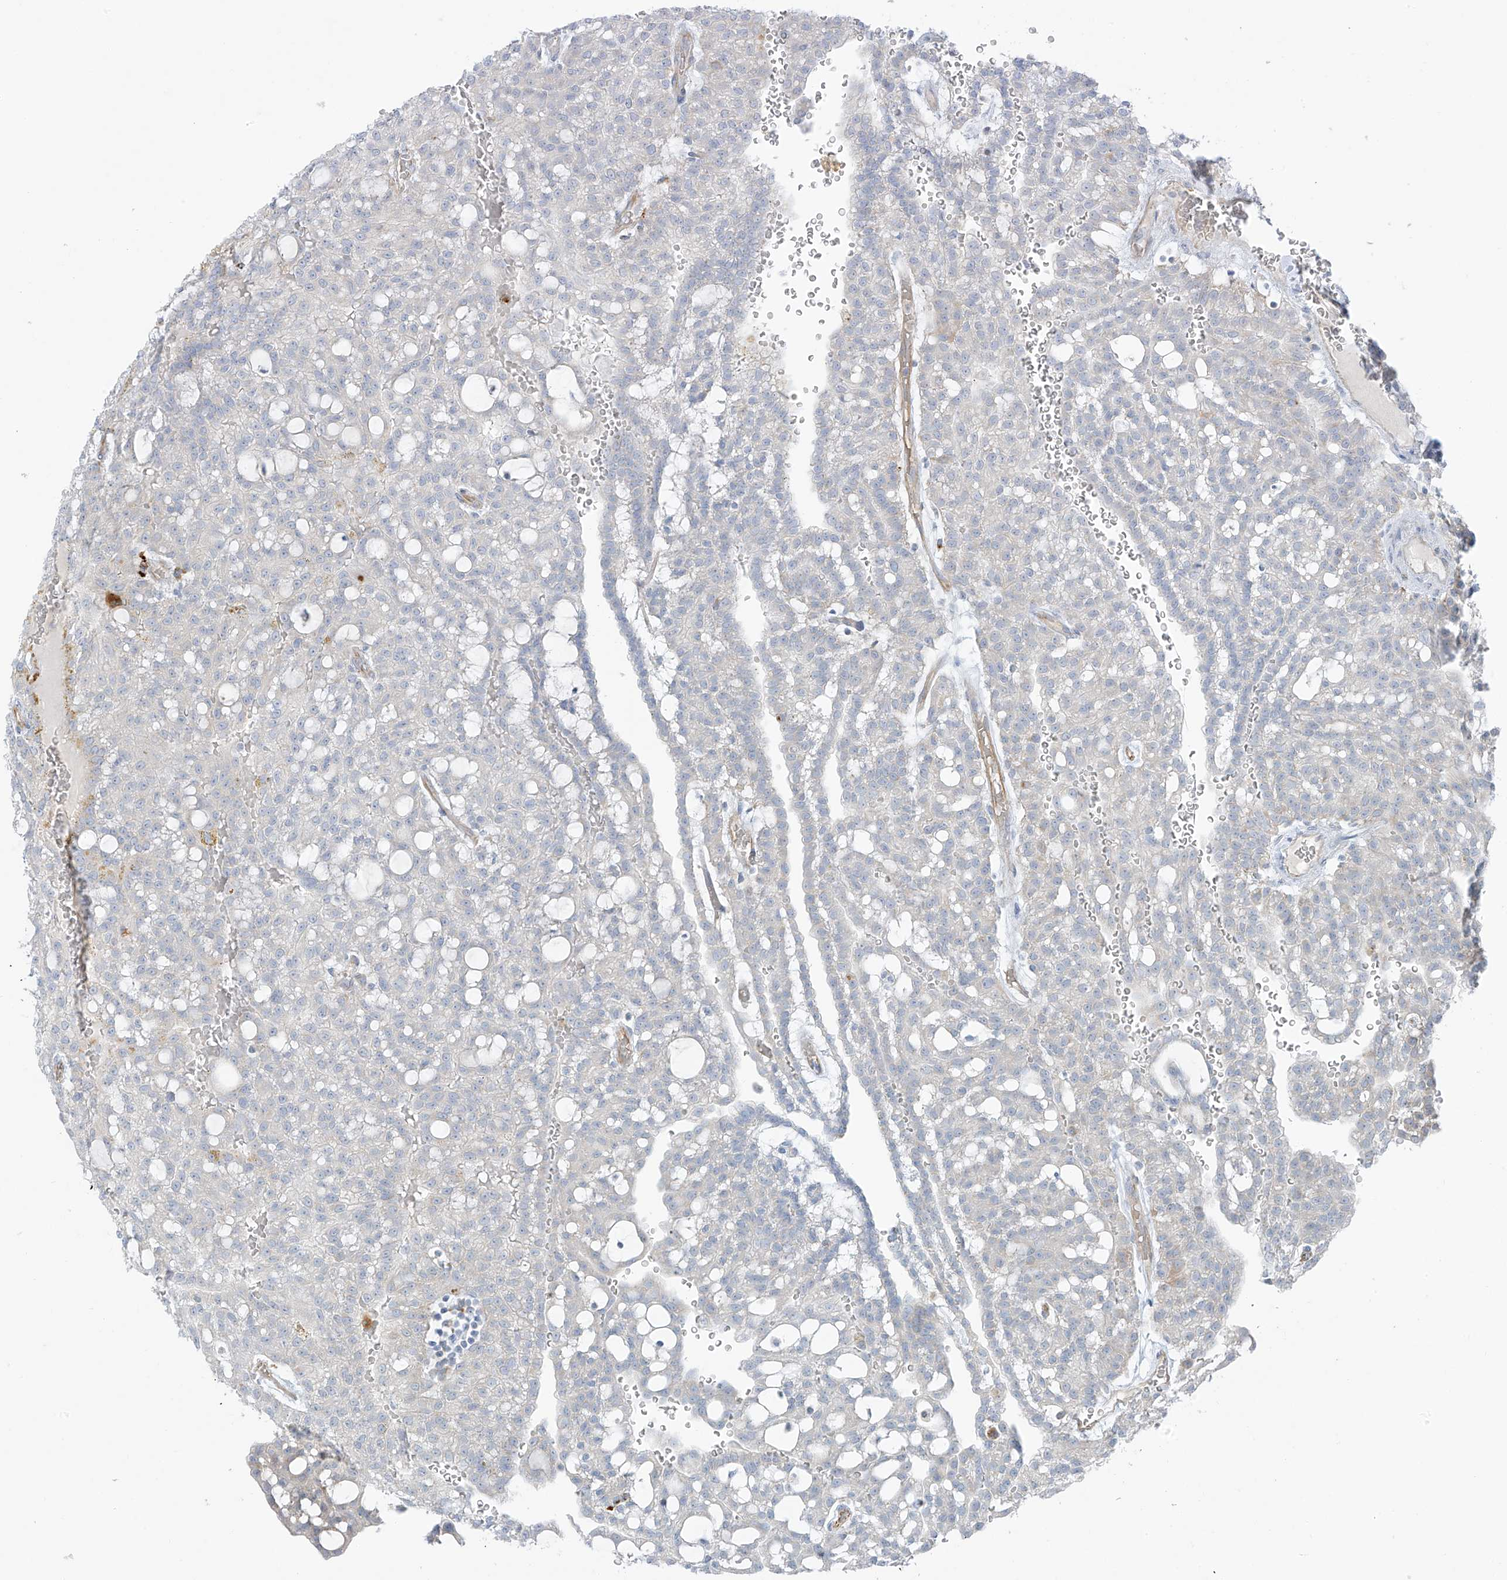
{"staining": {"intensity": "negative", "quantity": "none", "location": "none"}, "tissue": "renal cancer", "cell_type": "Tumor cells", "image_type": "cancer", "snomed": [{"axis": "morphology", "description": "Adenocarcinoma, NOS"}, {"axis": "topography", "description": "Kidney"}], "caption": "This is an immunohistochemistry (IHC) micrograph of human renal cancer. There is no staining in tumor cells.", "gene": "TAL2", "patient": {"sex": "male", "age": 63}}